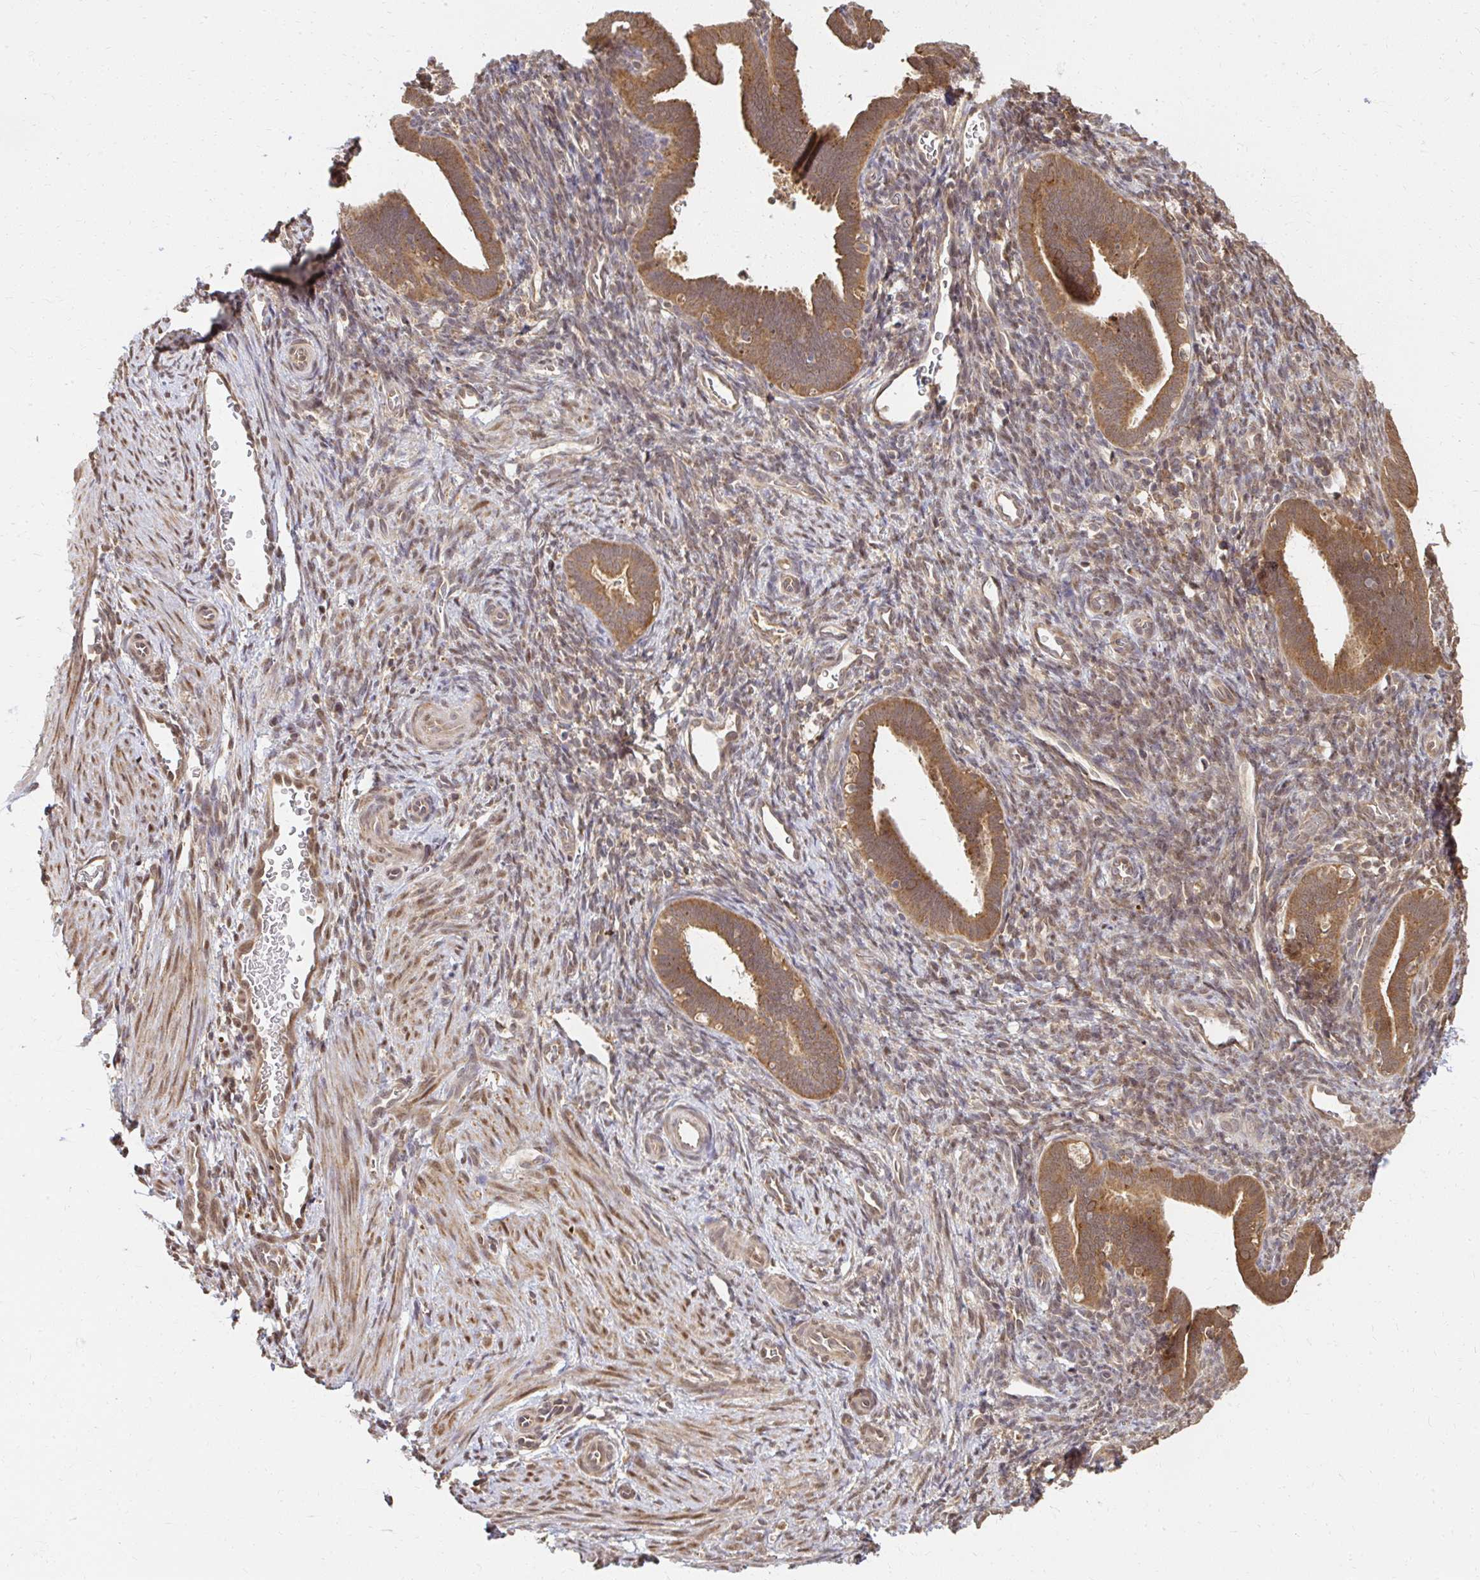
{"staining": {"intensity": "moderate", "quantity": "25%-75%", "location": "nuclear"}, "tissue": "endometrium", "cell_type": "Cells in endometrial stroma", "image_type": "normal", "snomed": [{"axis": "morphology", "description": "Normal tissue, NOS"}, {"axis": "topography", "description": "Endometrium"}], "caption": "Endometrium stained with immunohistochemistry (IHC) exhibits moderate nuclear positivity in approximately 25%-75% of cells in endometrial stroma. The staining is performed using DAB brown chromogen to label protein expression. The nuclei are counter-stained blue using hematoxylin.", "gene": "LARS2", "patient": {"sex": "female", "age": 34}}